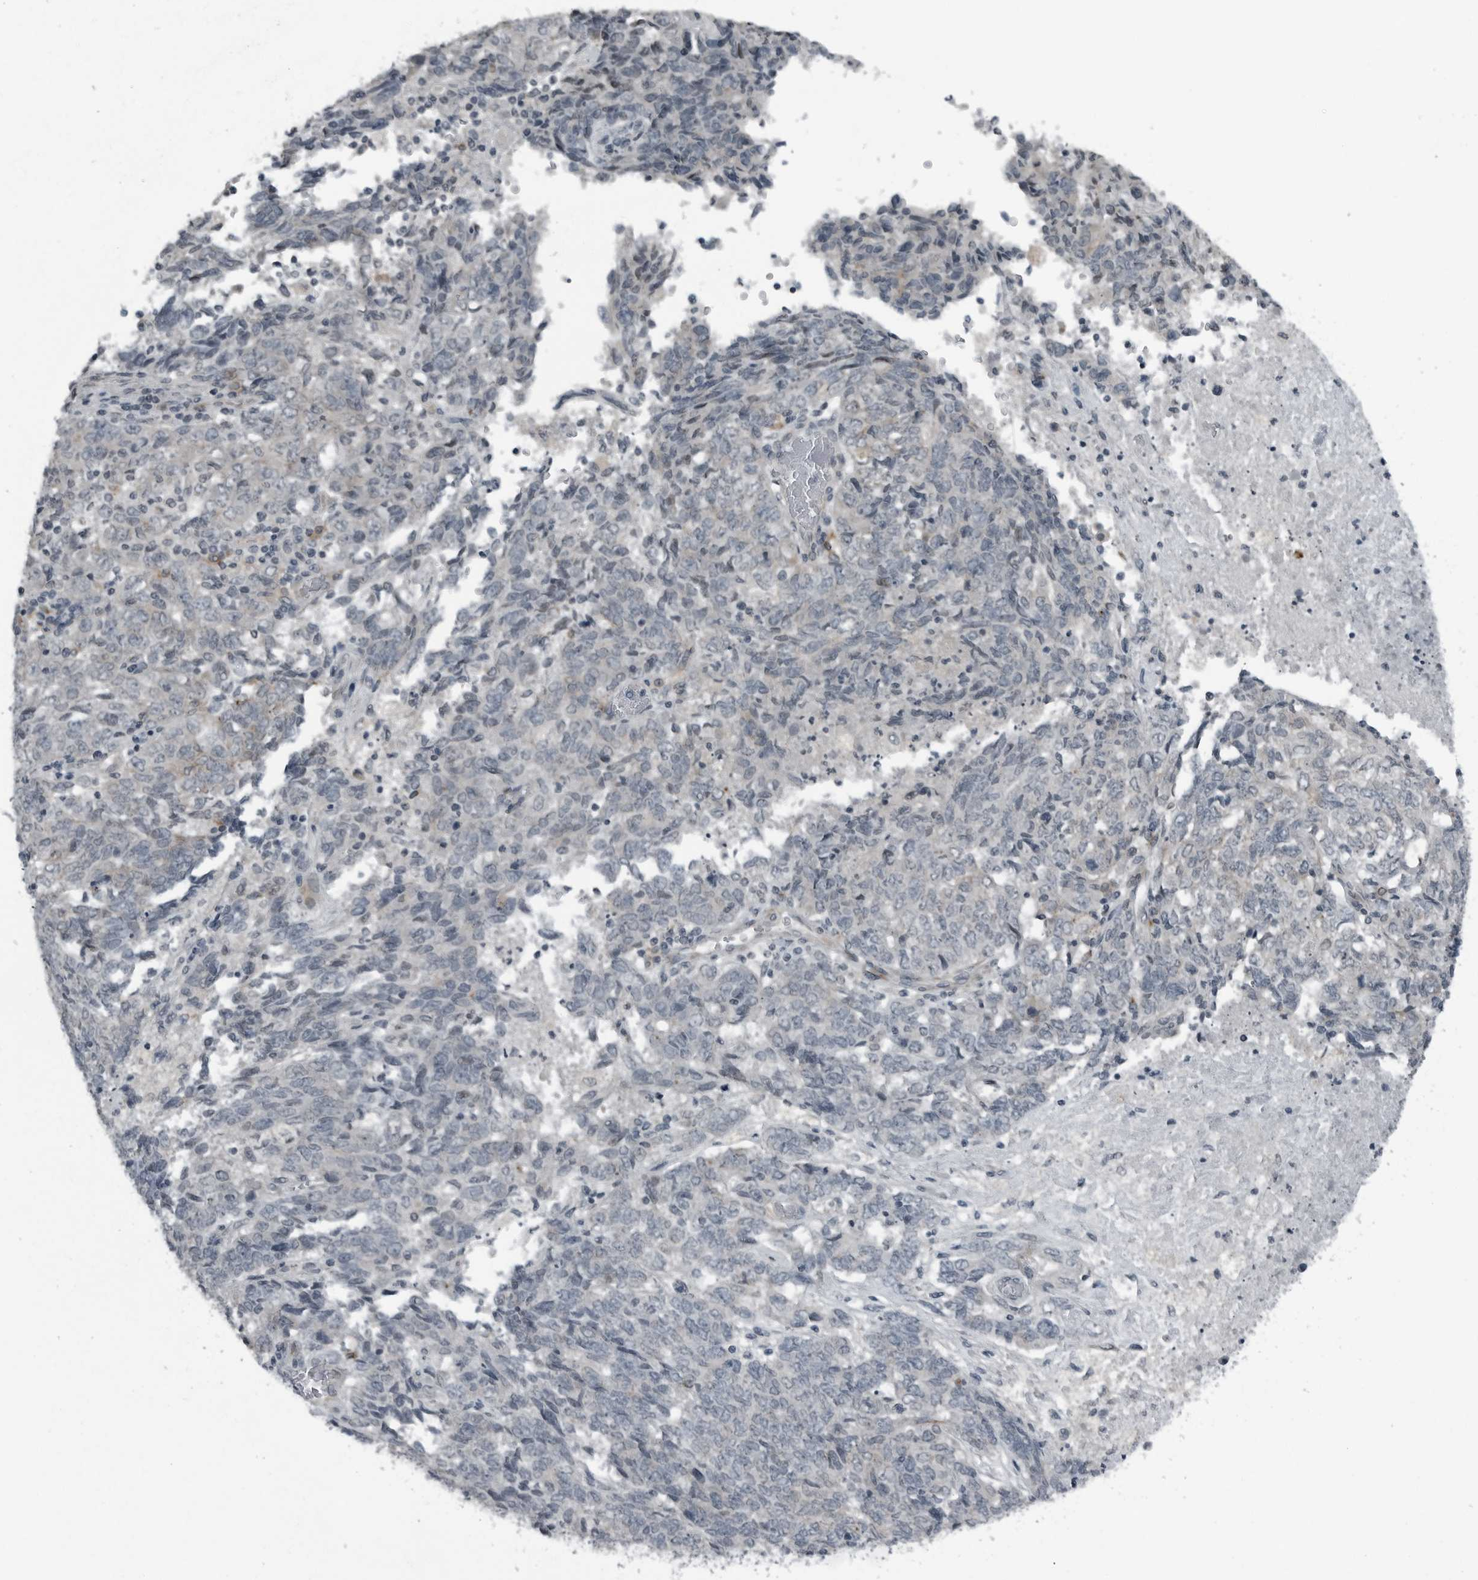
{"staining": {"intensity": "negative", "quantity": "none", "location": "none"}, "tissue": "endometrial cancer", "cell_type": "Tumor cells", "image_type": "cancer", "snomed": [{"axis": "morphology", "description": "Adenocarcinoma, NOS"}, {"axis": "topography", "description": "Endometrium"}], "caption": "A histopathology image of human adenocarcinoma (endometrial) is negative for staining in tumor cells.", "gene": "GAK", "patient": {"sex": "female", "age": 80}}